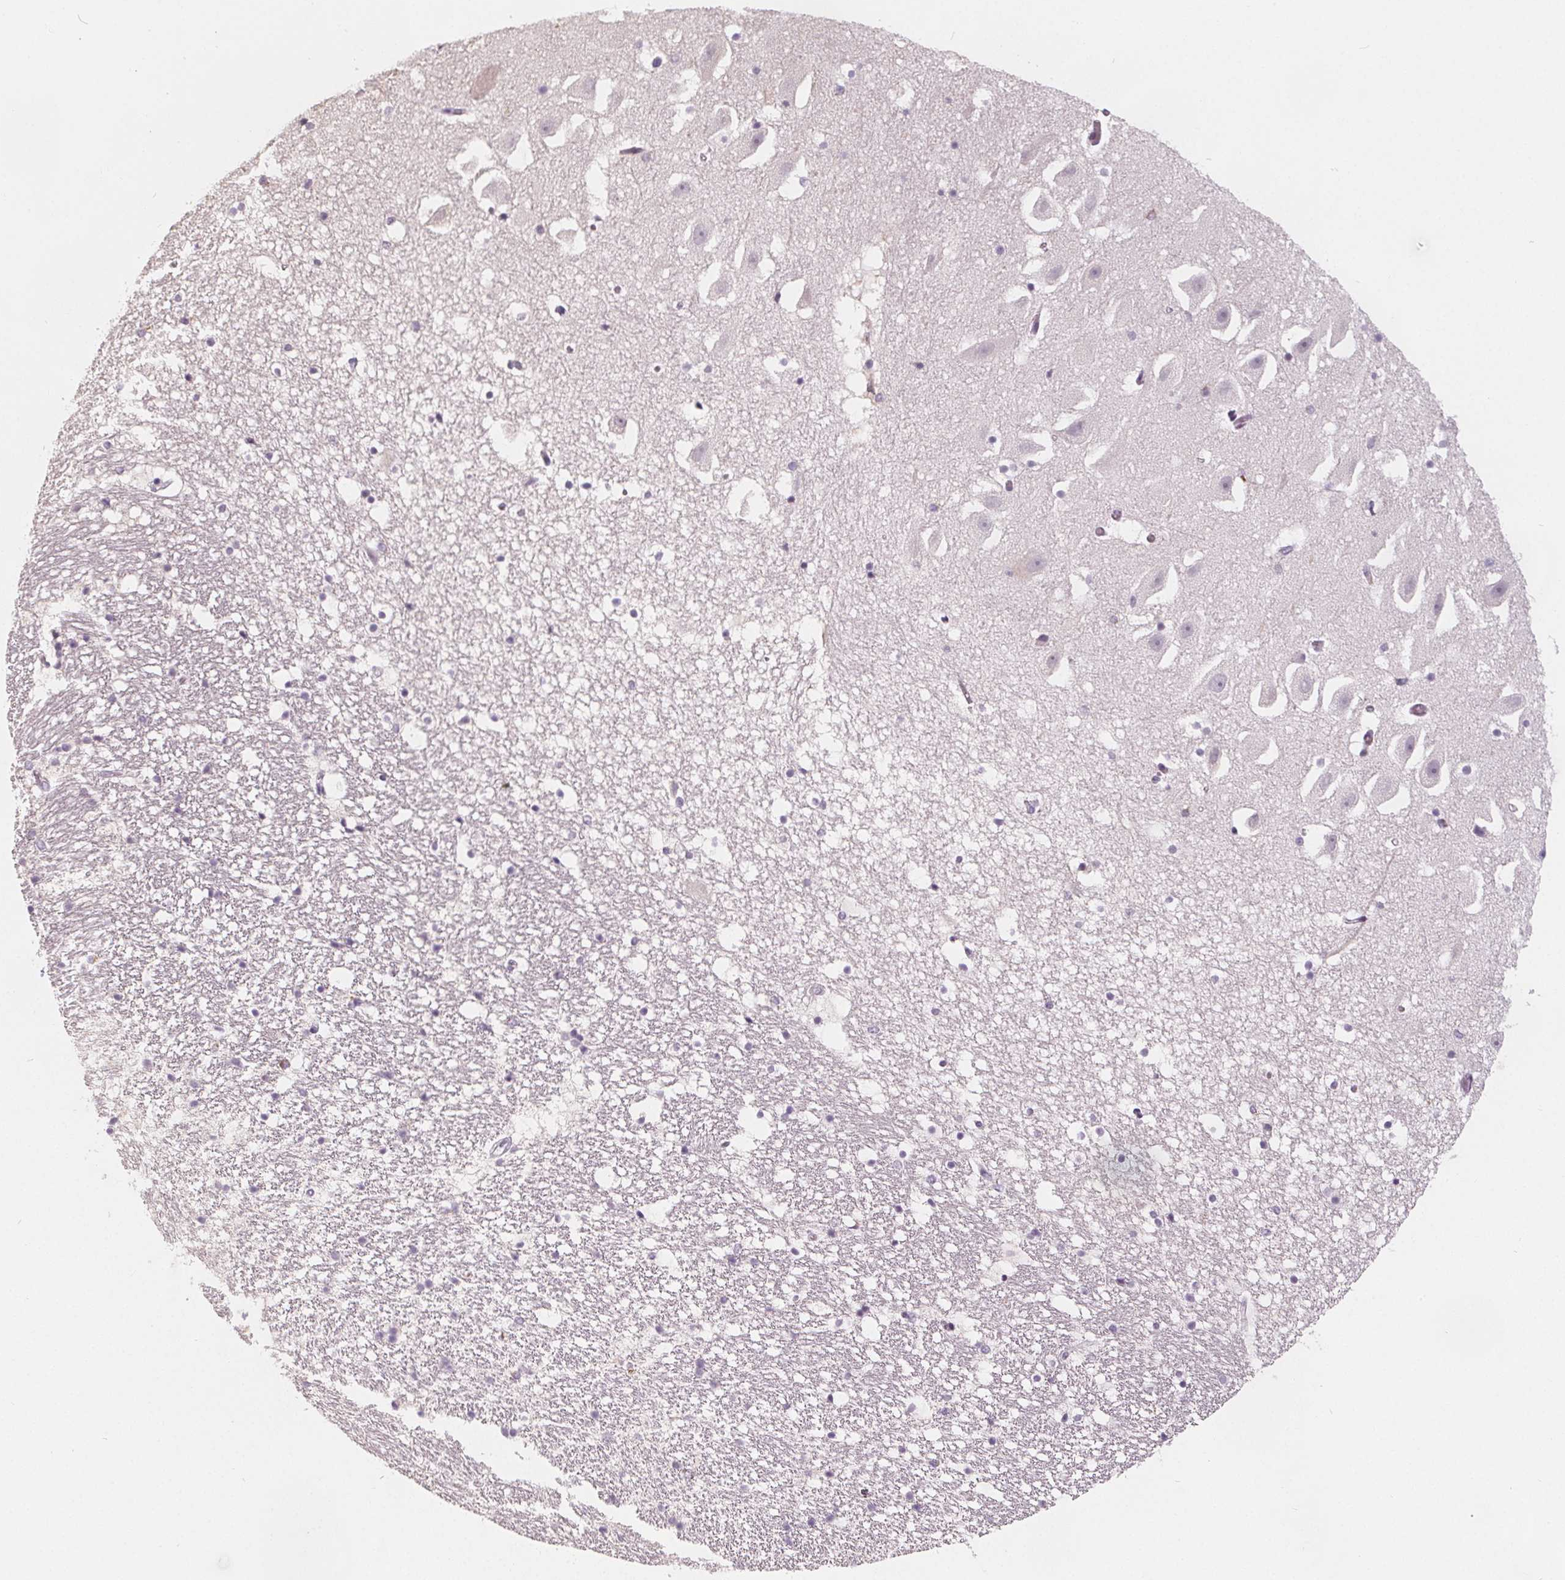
{"staining": {"intensity": "negative", "quantity": "none", "location": "none"}, "tissue": "hippocampus", "cell_type": "Glial cells", "image_type": "normal", "snomed": [{"axis": "morphology", "description": "Normal tissue, NOS"}, {"axis": "topography", "description": "Hippocampus"}], "caption": "Immunohistochemistry of unremarkable human hippocampus shows no expression in glial cells.", "gene": "SLC5A12", "patient": {"sex": "male", "age": 26}}